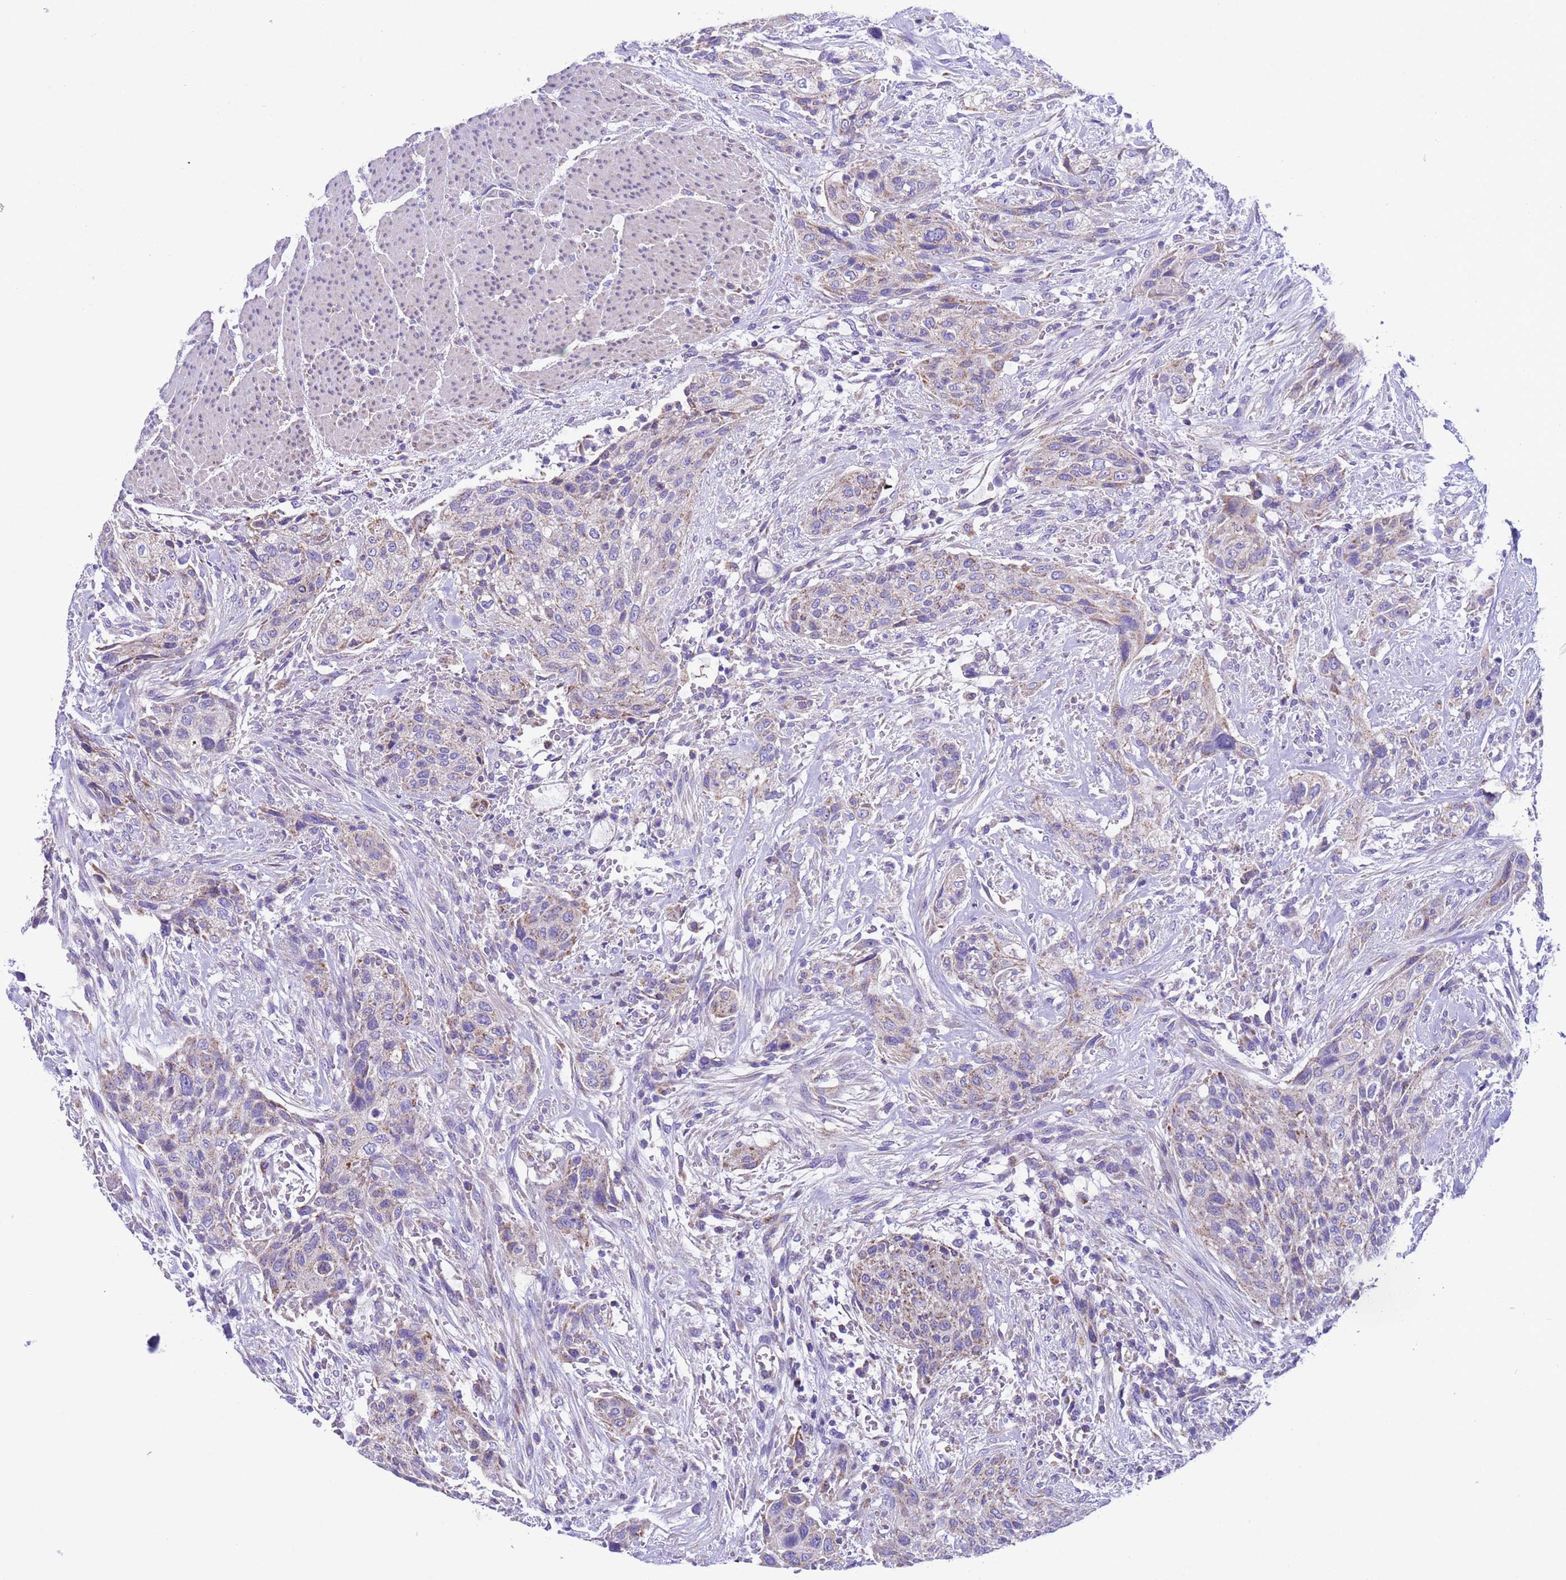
{"staining": {"intensity": "weak", "quantity": "<25%", "location": "cytoplasmic/membranous"}, "tissue": "urothelial cancer", "cell_type": "Tumor cells", "image_type": "cancer", "snomed": [{"axis": "morphology", "description": "Urothelial carcinoma, High grade"}, {"axis": "topography", "description": "Urinary bladder"}], "caption": "An image of urothelial carcinoma (high-grade) stained for a protein reveals no brown staining in tumor cells.", "gene": "CCDC191", "patient": {"sex": "male", "age": 35}}